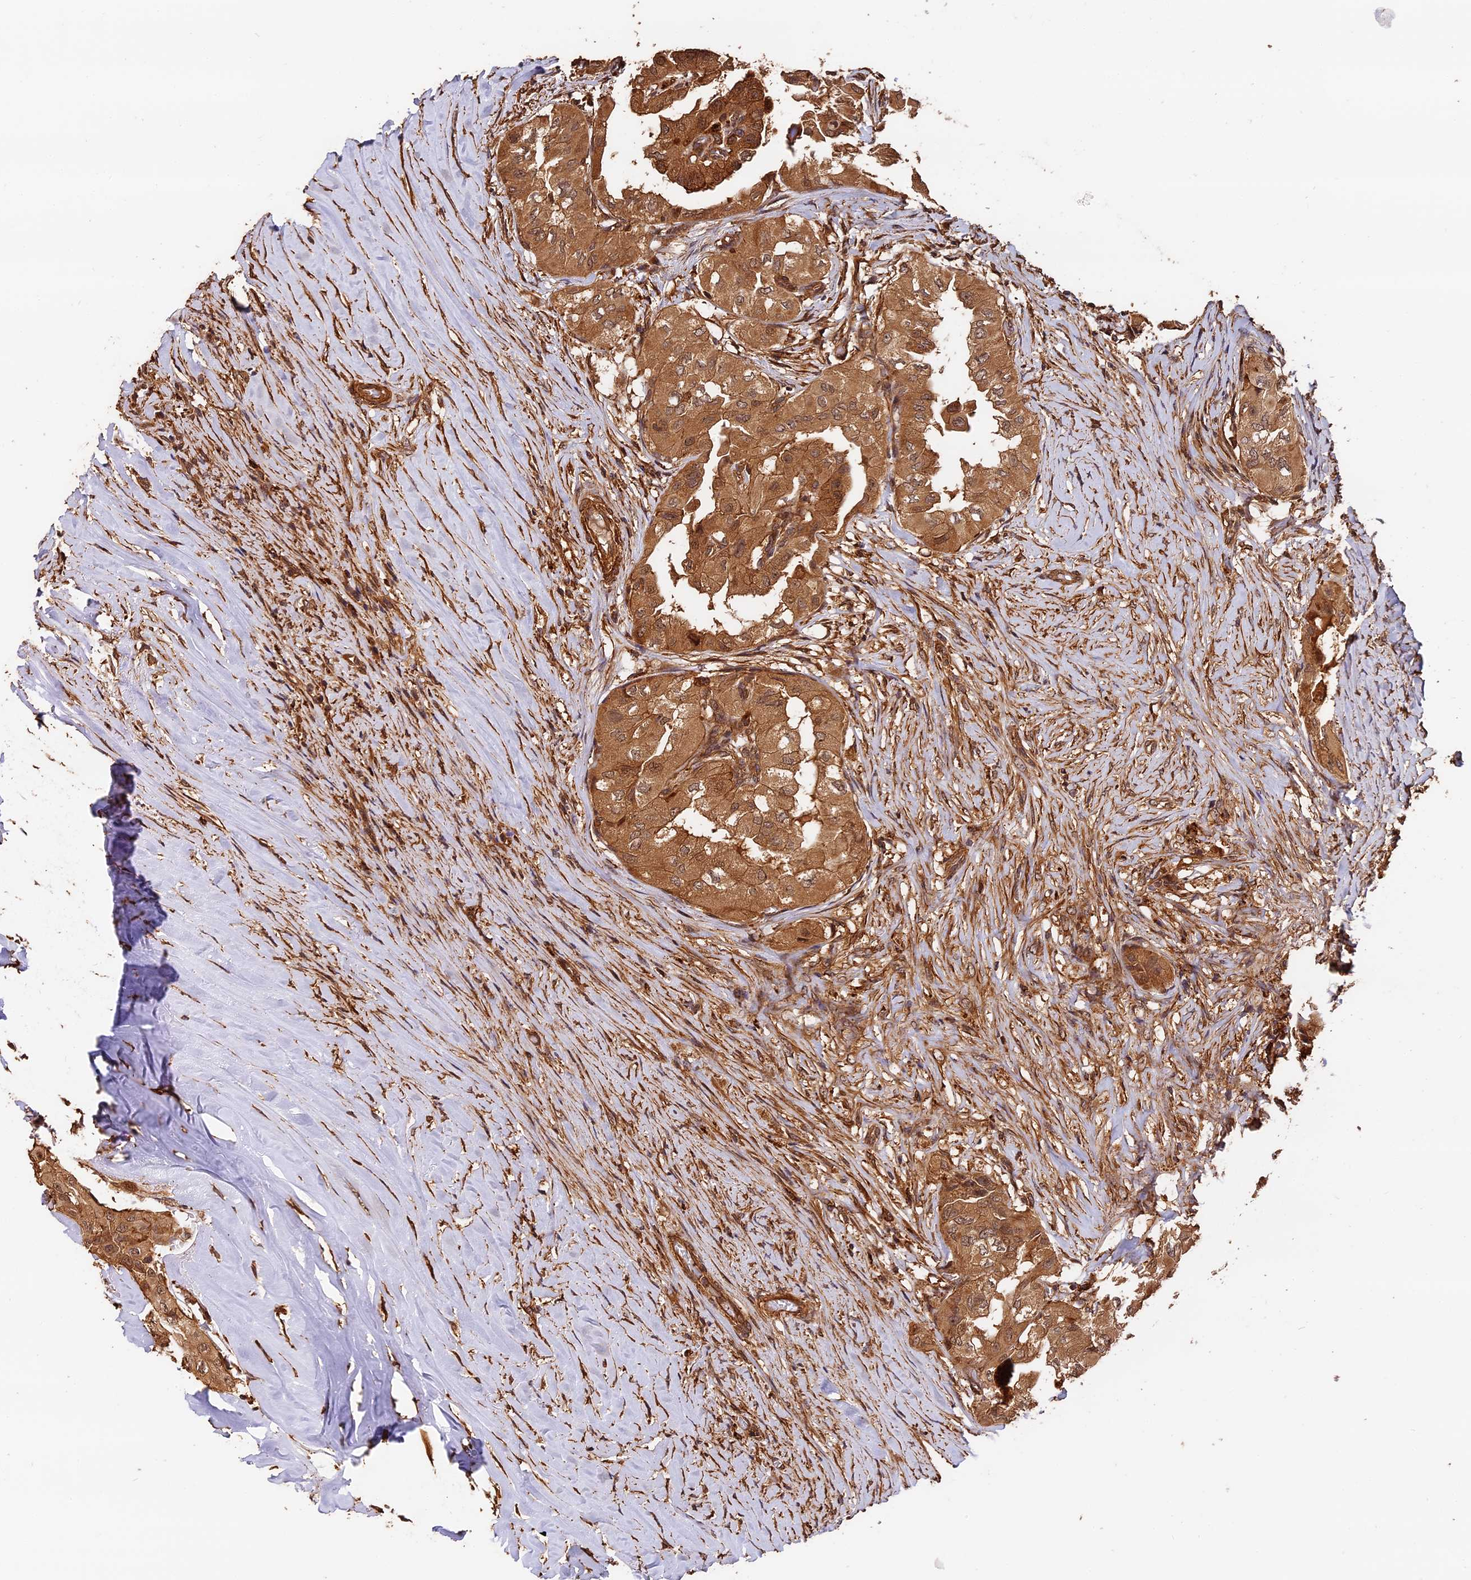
{"staining": {"intensity": "moderate", "quantity": ">75%", "location": "cytoplasmic/membranous,nuclear"}, "tissue": "thyroid cancer", "cell_type": "Tumor cells", "image_type": "cancer", "snomed": [{"axis": "morphology", "description": "Papillary adenocarcinoma, NOS"}, {"axis": "topography", "description": "Thyroid gland"}], "caption": "Thyroid papillary adenocarcinoma stained for a protein shows moderate cytoplasmic/membranous and nuclear positivity in tumor cells.", "gene": "MMP15", "patient": {"sex": "female", "age": 59}}